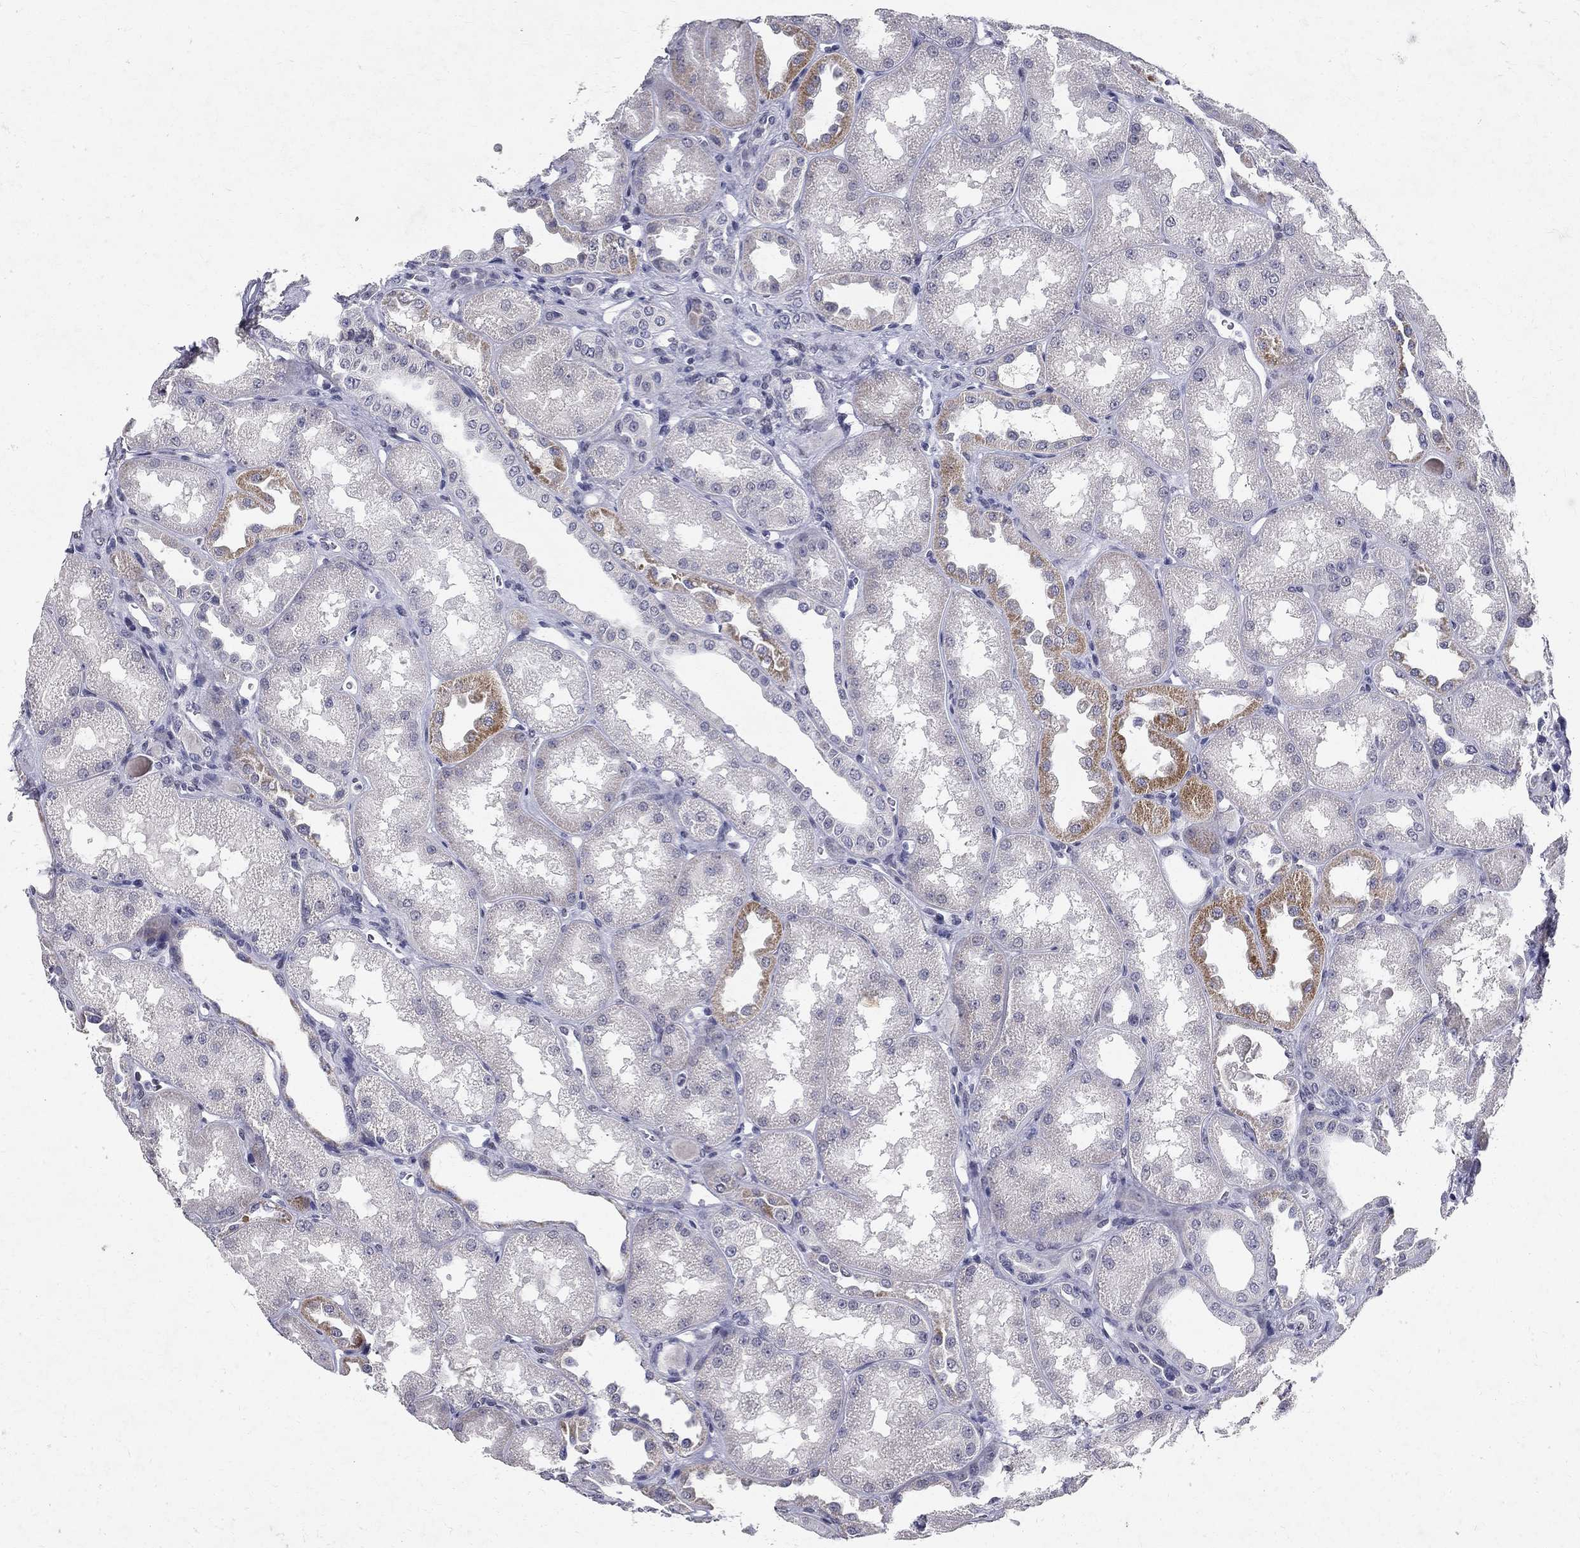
{"staining": {"intensity": "negative", "quantity": "none", "location": "none"}, "tissue": "kidney", "cell_type": "Cells in glomeruli", "image_type": "normal", "snomed": [{"axis": "morphology", "description": "Normal tissue, NOS"}, {"axis": "topography", "description": "Kidney"}], "caption": "Immunohistochemistry (IHC) of normal kidney demonstrates no staining in cells in glomeruli.", "gene": "RBFOX1", "patient": {"sex": "male", "age": 61}}